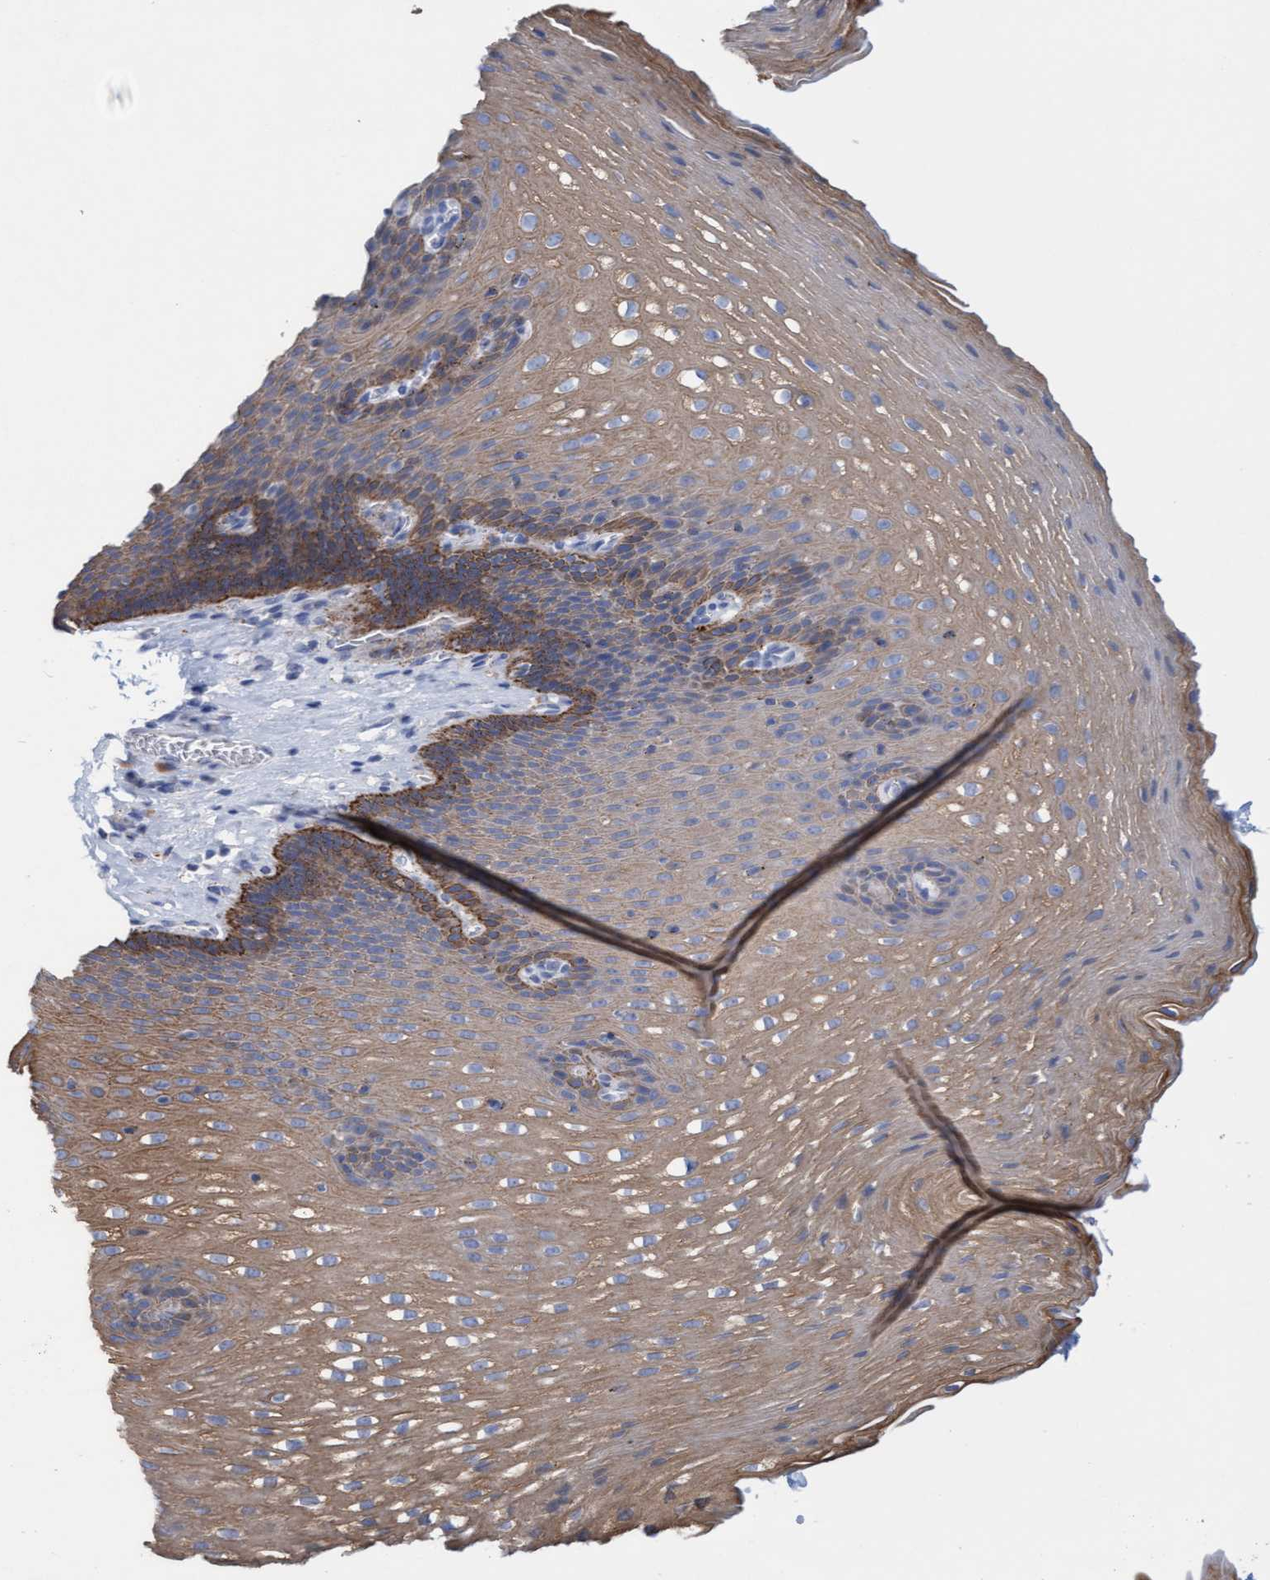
{"staining": {"intensity": "moderate", "quantity": ">75%", "location": "cytoplasmic/membranous"}, "tissue": "esophagus", "cell_type": "Squamous epithelial cells", "image_type": "normal", "snomed": [{"axis": "morphology", "description": "Normal tissue, NOS"}, {"axis": "topography", "description": "Esophagus"}], "caption": "Unremarkable esophagus exhibits moderate cytoplasmic/membranous positivity in about >75% of squamous epithelial cells, visualized by immunohistochemistry.", "gene": "SGSH", "patient": {"sex": "male", "age": 48}}